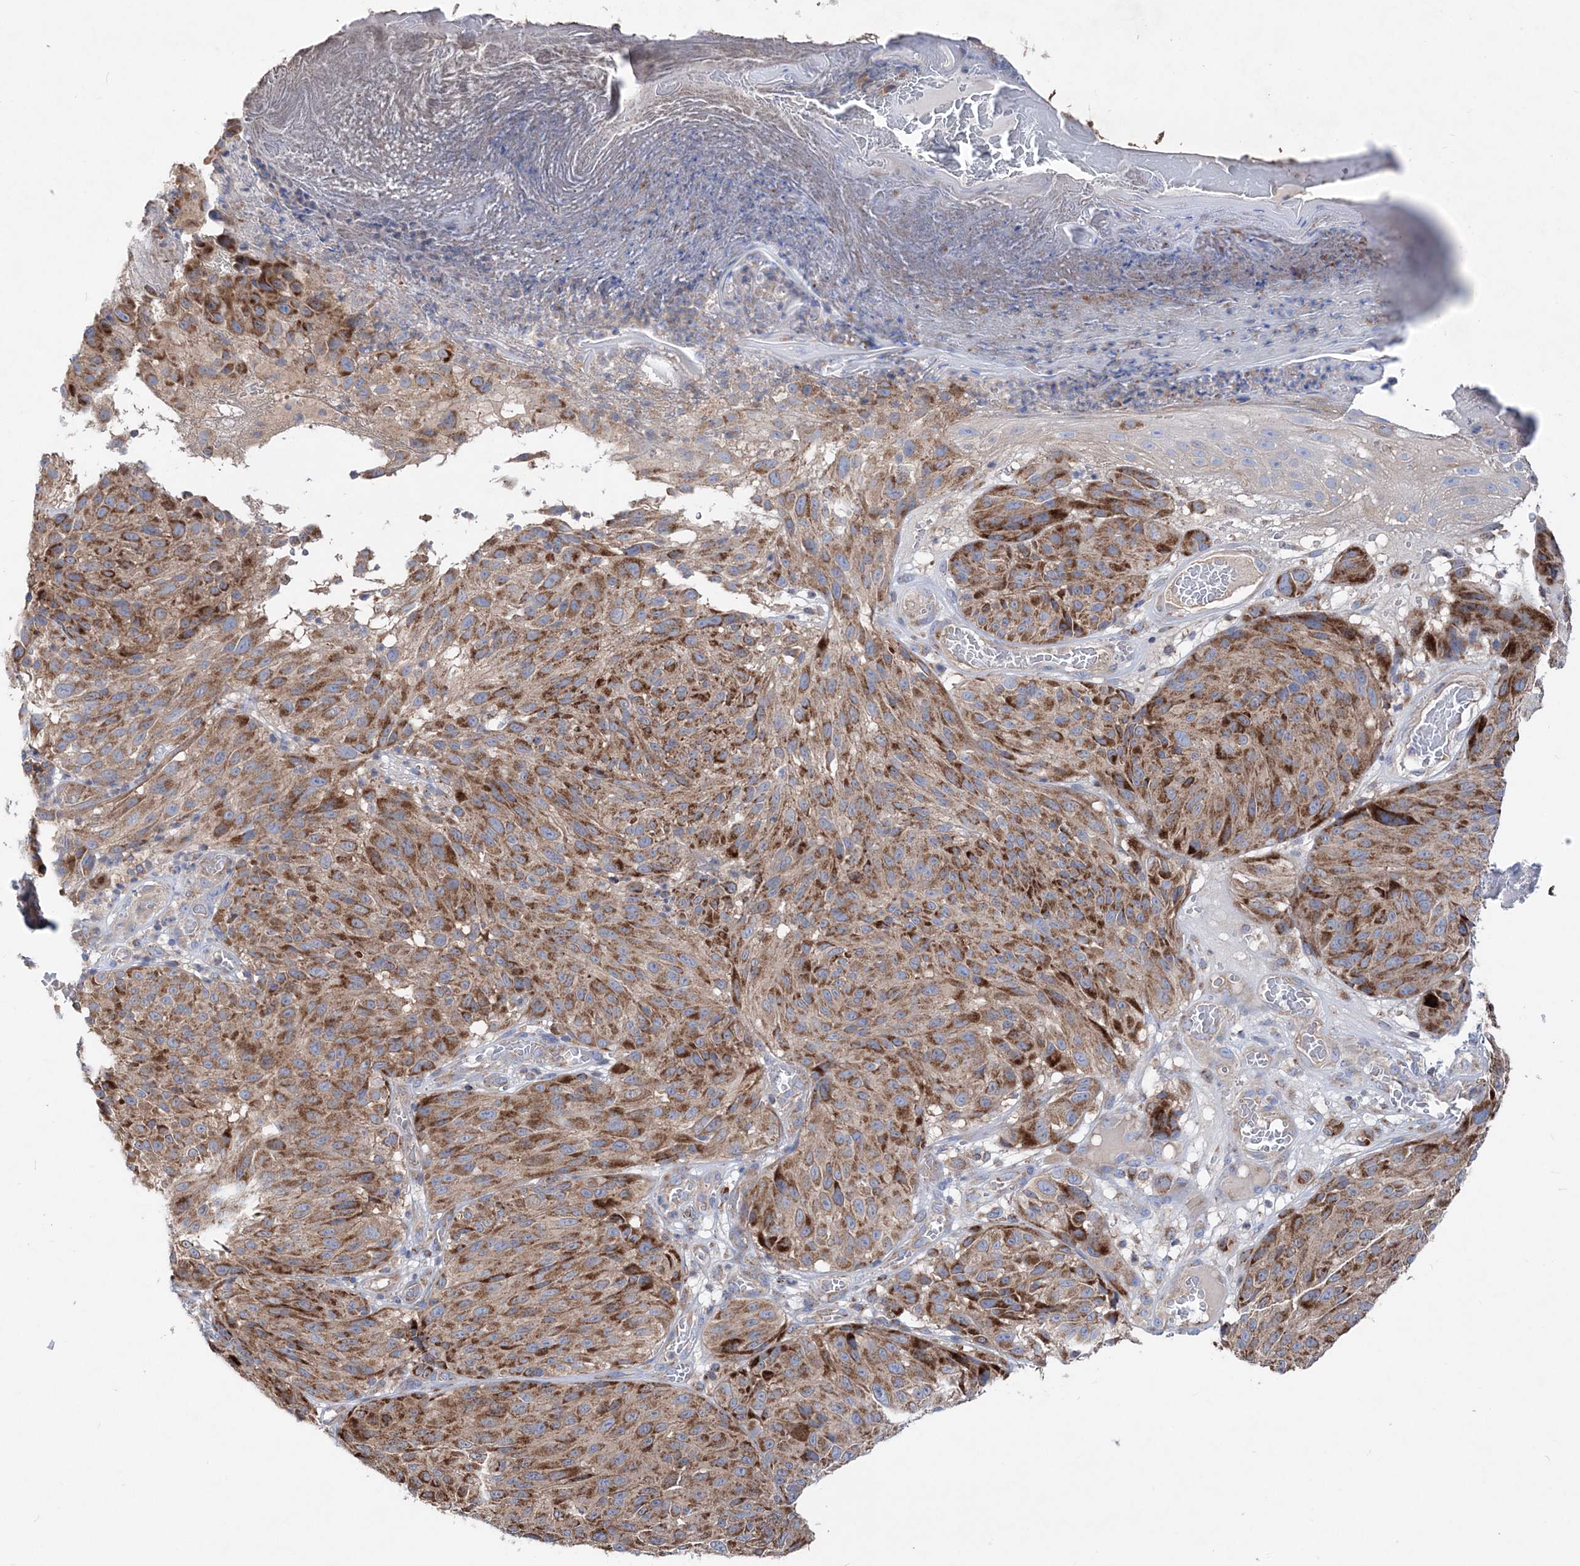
{"staining": {"intensity": "moderate", "quantity": ">75%", "location": "cytoplasmic/membranous"}, "tissue": "melanoma", "cell_type": "Tumor cells", "image_type": "cancer", "snomed": [{"axis": "morphology", "description": "Malignant melanoma, NOS"}, {"axis": "topography", "description": "Skin"}], "caption": "IHC image of malignant melanoma stained for a protein (brown), which exhibits medium levels of moderate cytoplasmic/membranous staining in approximately >75% of tumor cells.", "gene": "NGLY1", "patient": {"sex": "male", "age": 83}}